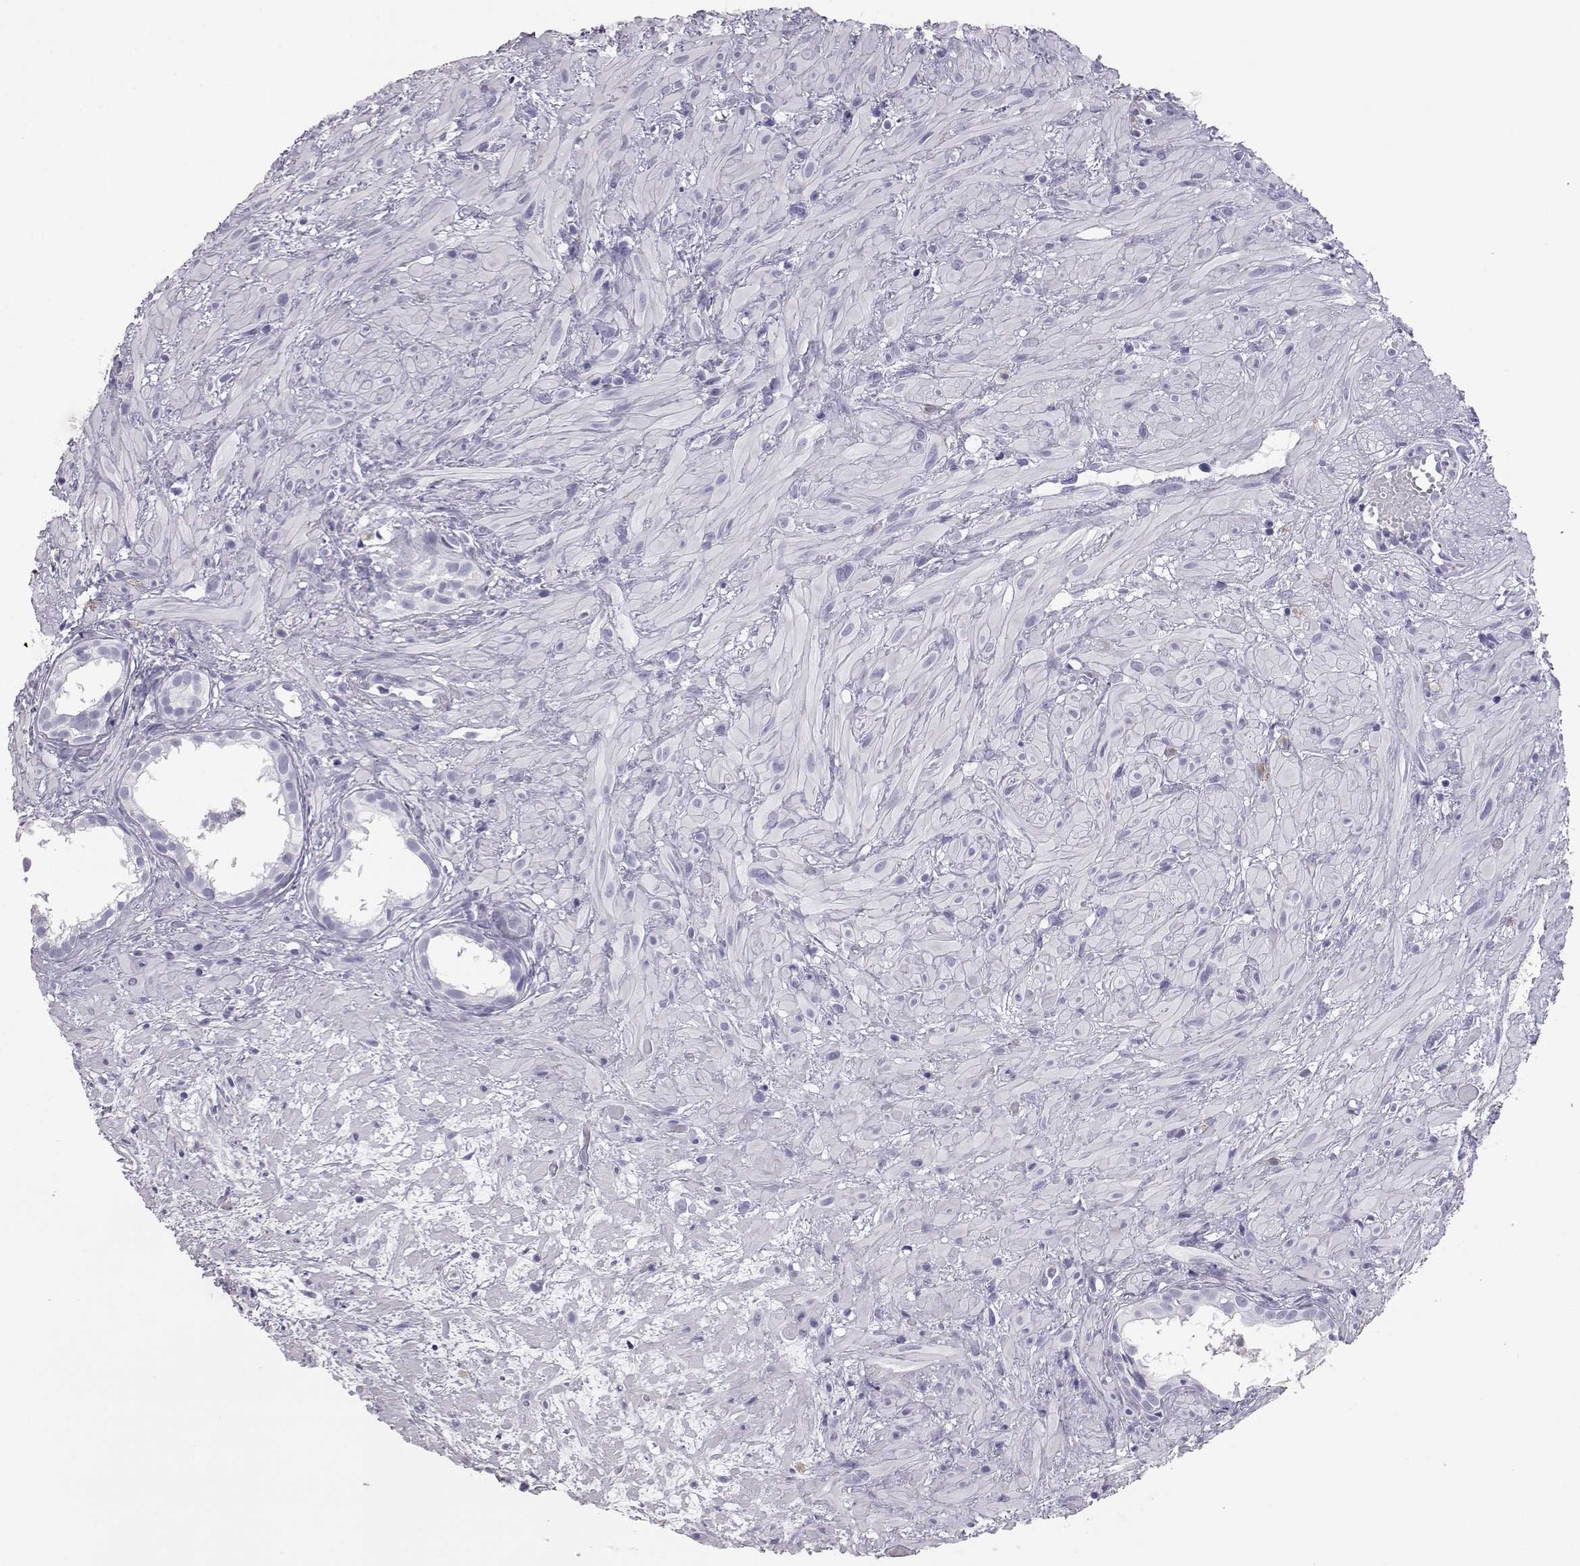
{"staining": {"intensity": "negative", "quantity": "none", "location": "none"}, "tissue": "prostate cancer", "cell_type": "Tumor cells", "image_type": "cancer", "snomed": [{"axis": "morphology", "description": "Adenocarcinoma, High grade"}, {"axis": "topography", "description": "Prostate"}], "caption": "Immunohistochemical staining of prostate cancer (high-grade adenocarcinoma) shows no significant positivity in tumor cells. (Brightfield microscopy of DAB (3,3'-diaminobenzidine) immunohistochemistry at high magnification).", "gene": "ITLN2", "patient": {"sex": "male", "age": 79}}